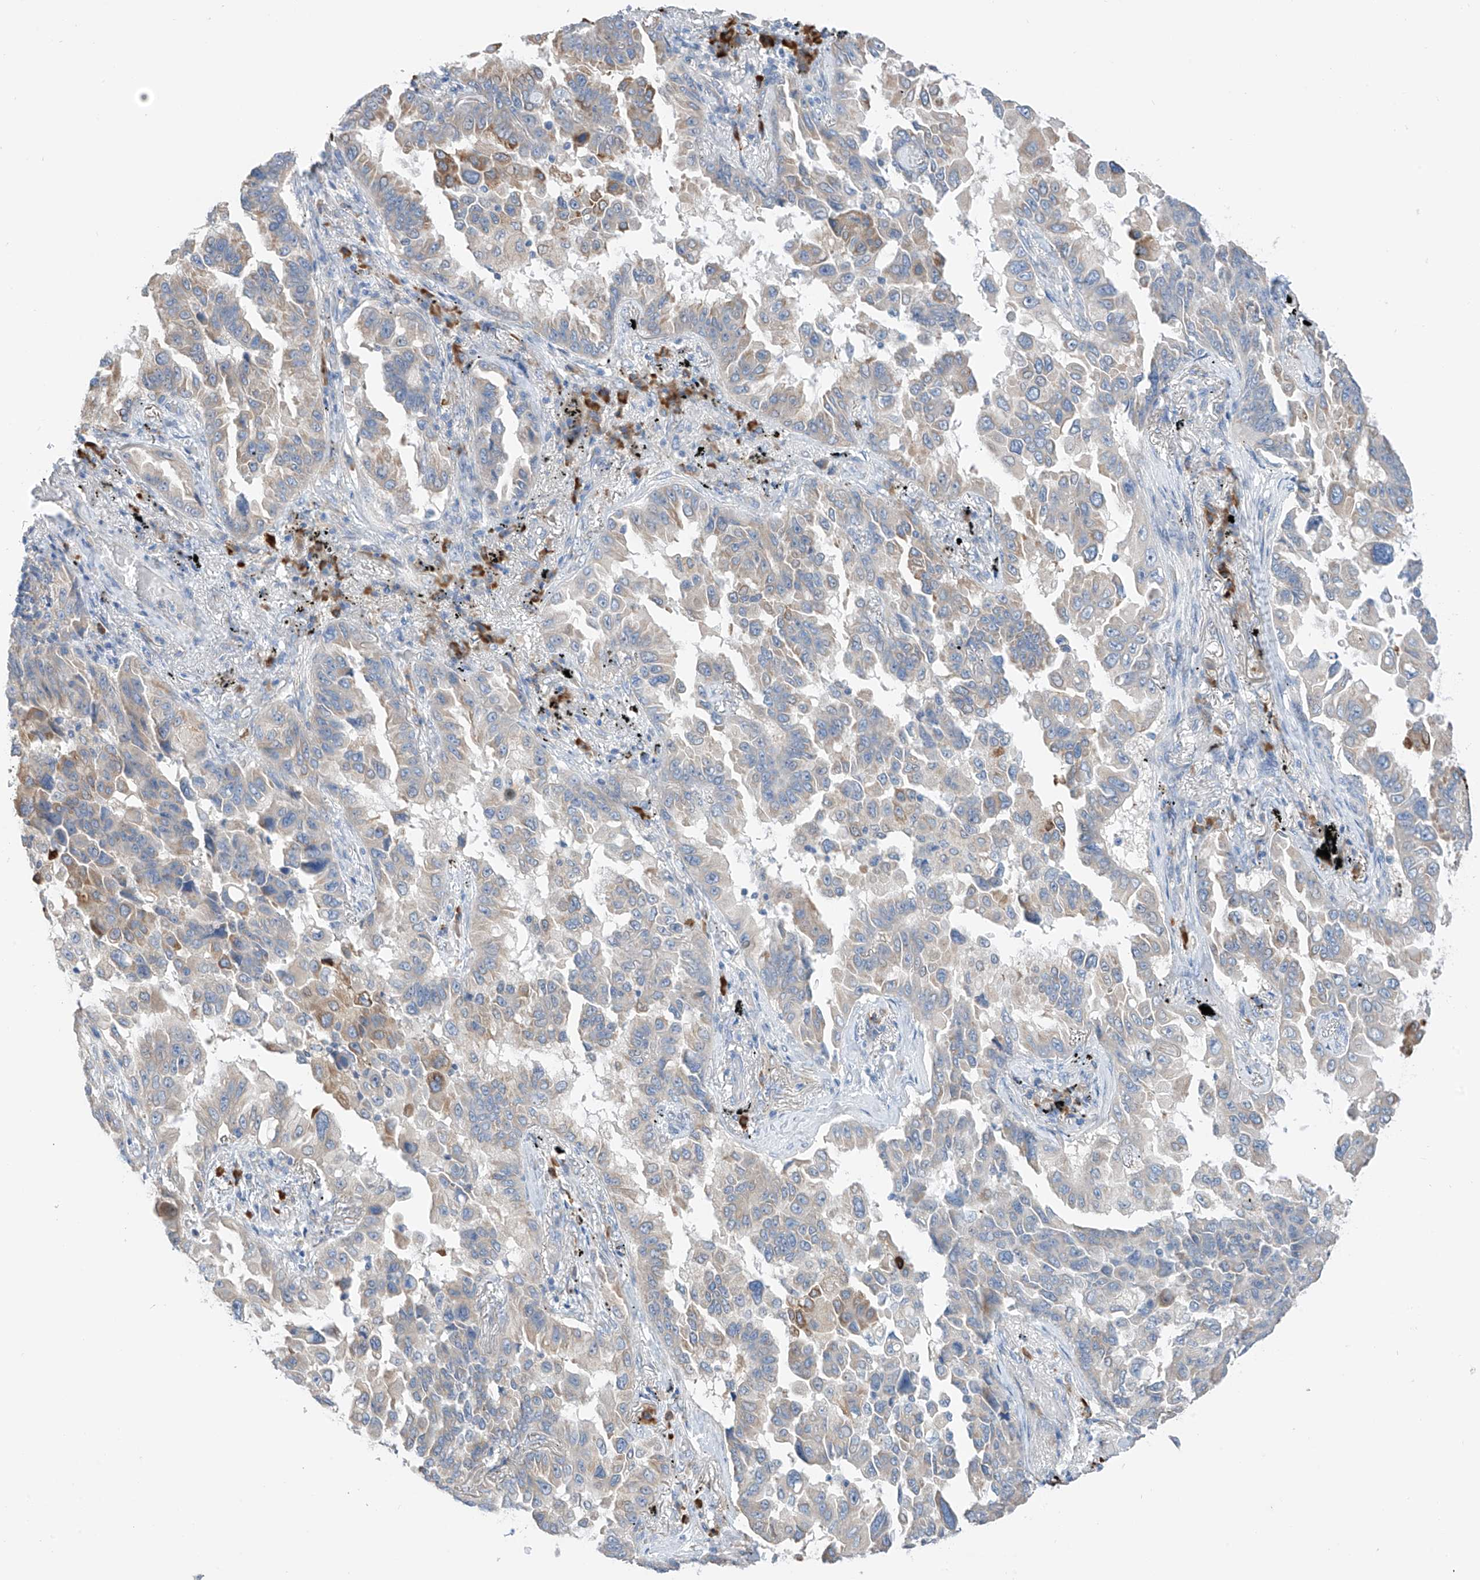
{"staining": {"intensity": "weak", "quantity": "<25%", "location": "cytoplasmic/membranous"}, "tissue": "lung cancer", "cell_type": "Tumor cells", "image_type": "cancer", "snomed": [{"axis": "morphology", "description": "Adenocarcinoma, NOS"}, {"axis": "topography", "description": "Lung"}], "caption": "There is no significant positivity in tumor cells of lung adenocarcinoma.", "gene": "REC8", "patient": {"sex": "female", "age": 67}}